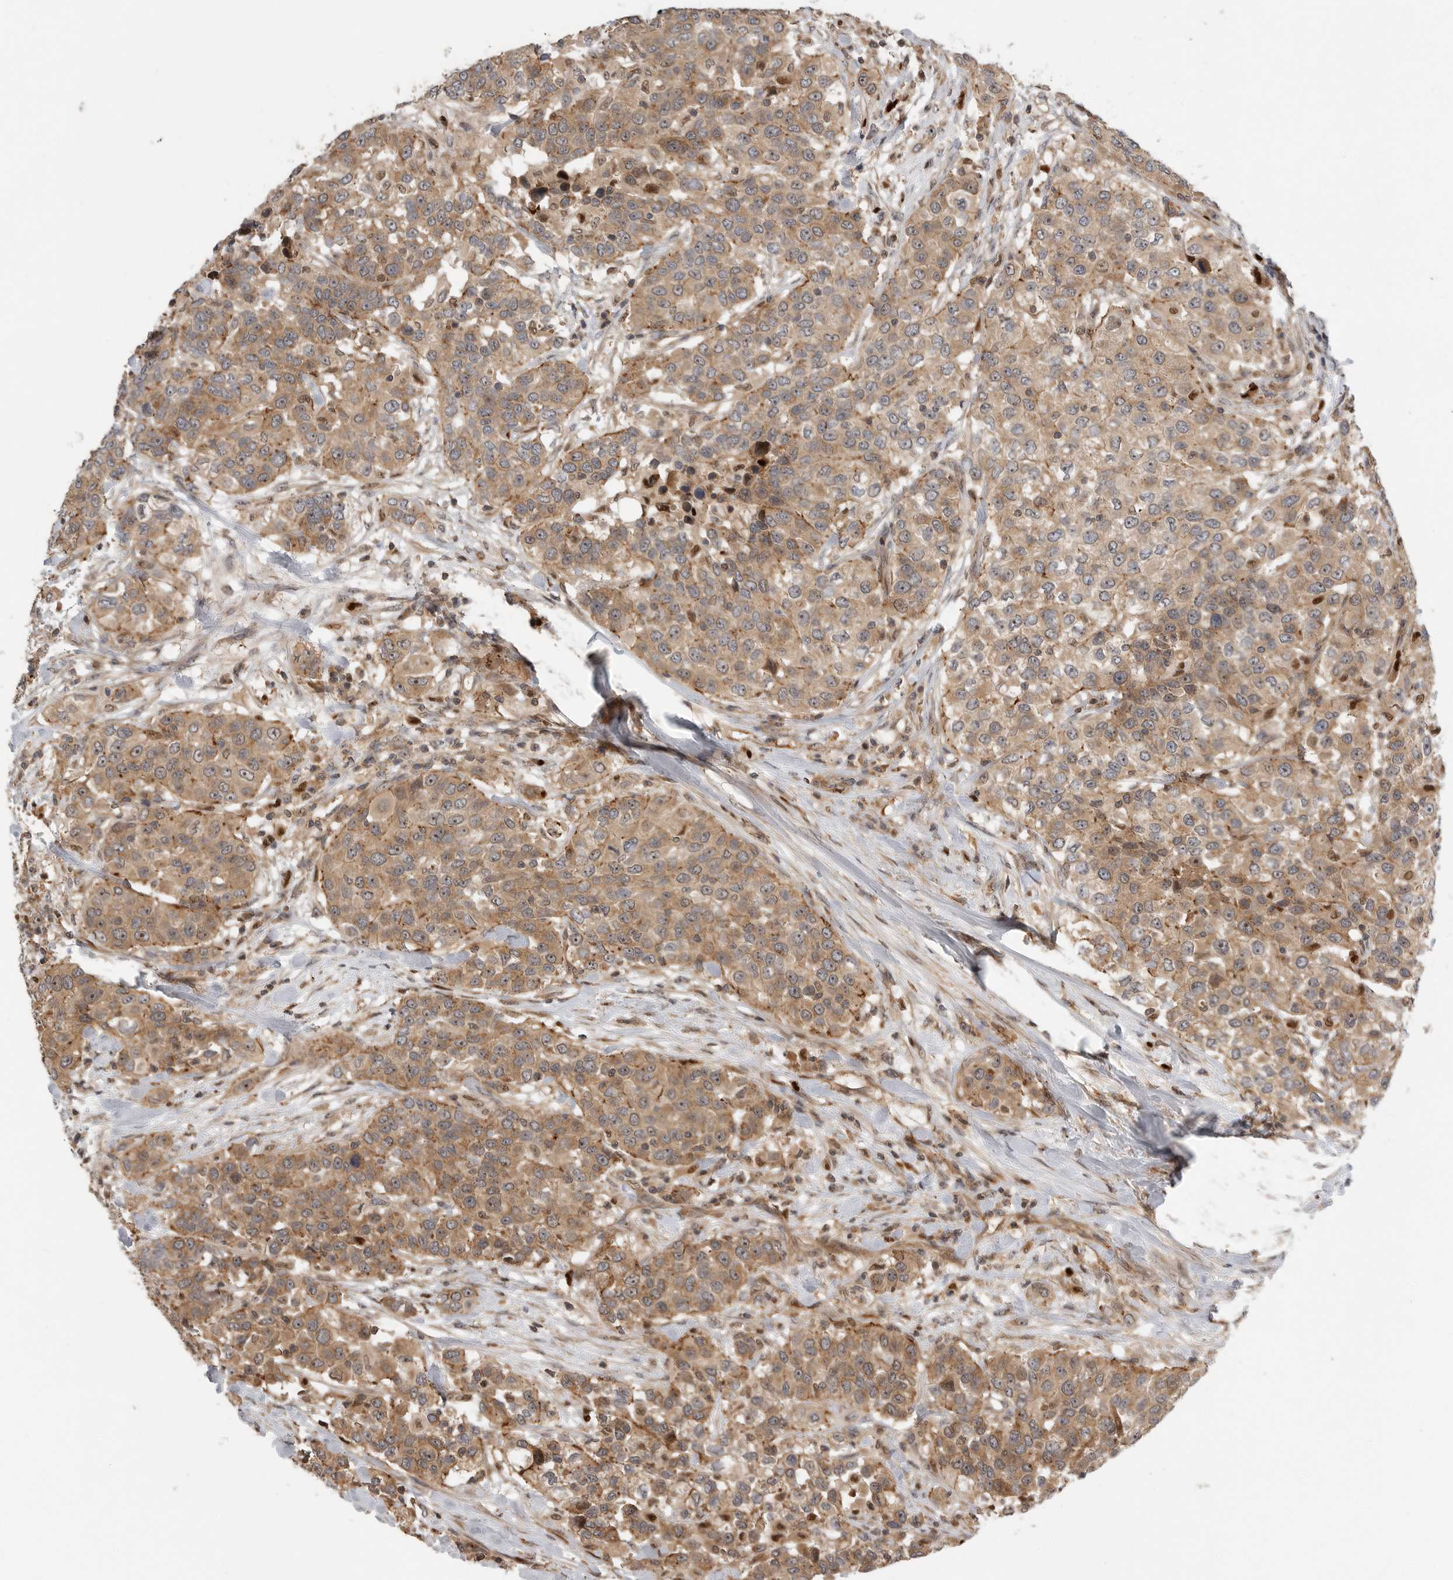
{"staining": {"intensity": "moderate", "quantity": ">75%", "location": "cytoplasmic/membranous,nuclear"}, "tissue": "urothelial cancer", "cell_type": "Tumor cells", "image_type": "cancer", "snomed": [{"axis": "morphology", "description": "Urothelial carcinoma, High grade"}, {"axis": "topography", "description": "Urinary bladder"}], "caption": "Immunohistochemistry image of neoplastic tissue: human urothelial cancer stained using immunohistochemistry exhibits medium levels of moderate protein expression localized specifically in the cytoplasmic/membranous and nuclear of tumor cells, appearing as a cytoplasmic/membranous and nuclear brown color.", "gene": "STRAP", "patient": {"sex": "female", "age": 80}}